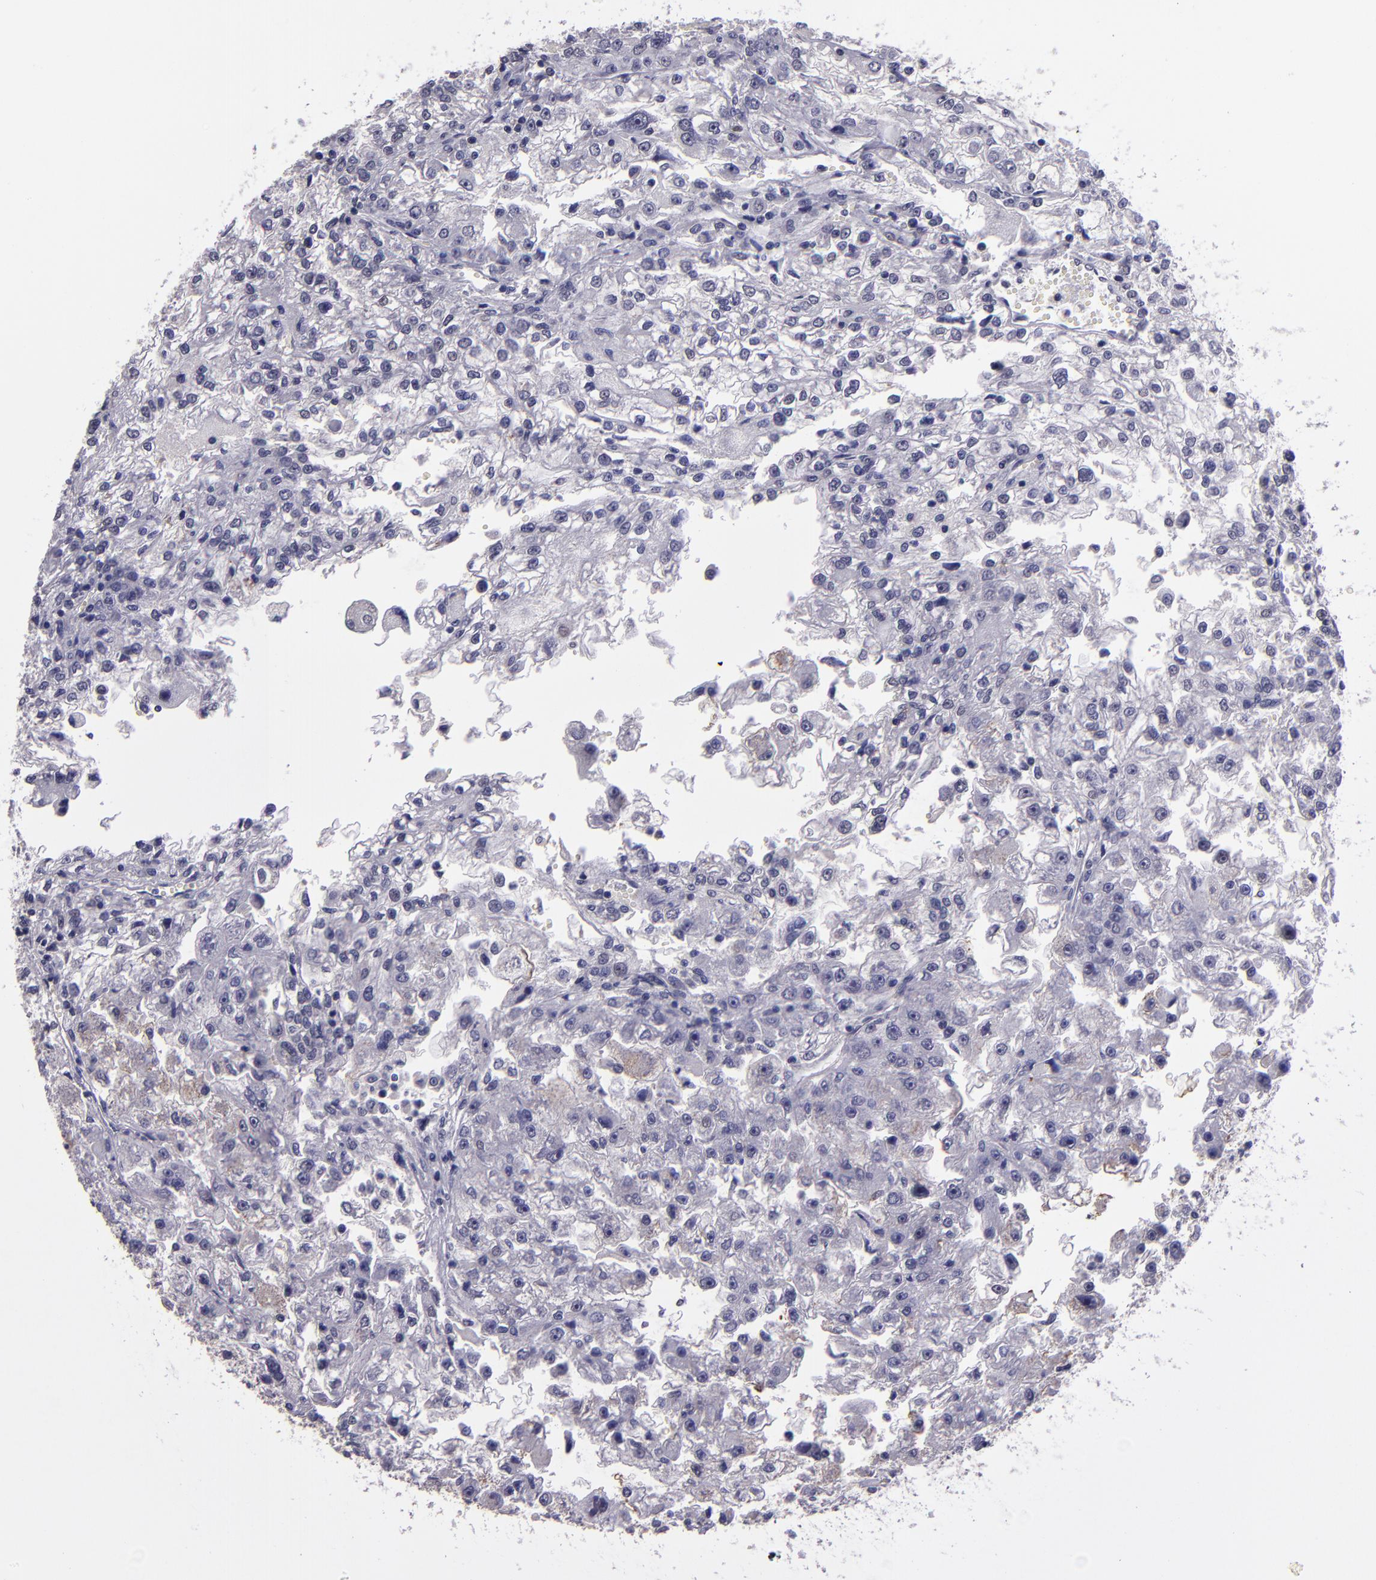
{"staining": {"intensity": "negative", "quantity": "none", "location": "none"}, "tissue": "renal cancer", "cell_type": "Tumor cells", "image_type": "cancer", "snomed": [{"axis": "morphology", "description": "Adenocarcinoma, NOS"}, {"axis": "topography", "description": "Kidney"}], "caption": "The histopathology image displays no significant positivity in tumor cells of adenocarcinoma (renal).", "gene": "CEBPE", "patient": {"sex": "female", "age": 83}}